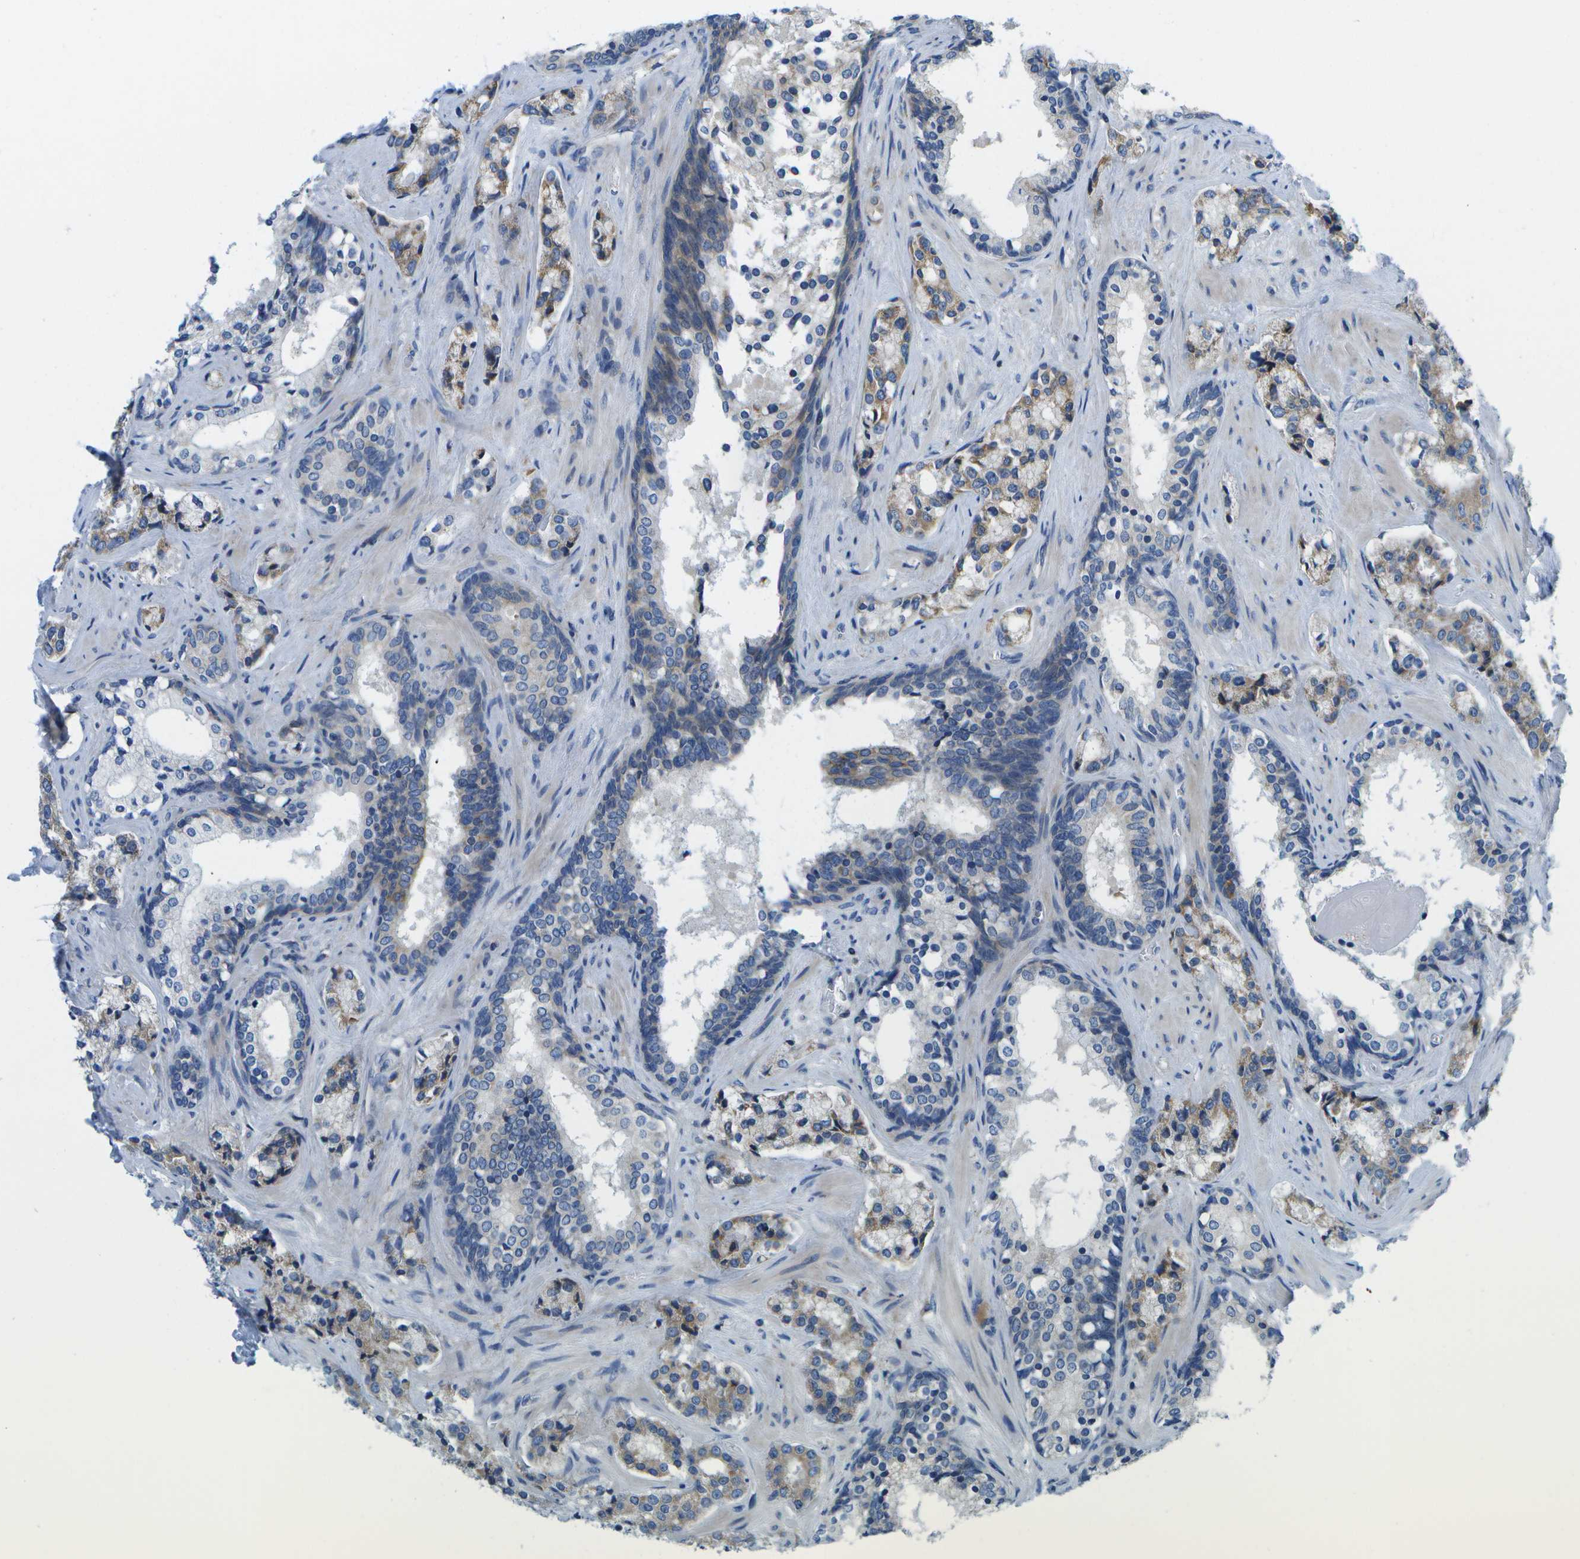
{"staining": {"intensity": "moderate", "quantity": "25%-75%", "location": "cytoplasmic/membranous"}, "tissue": "prostate cancer", "cell_type": "Tumor cells", "image_type": "cancer", "snomed": [{"axis": "morphology", "description": "Adenocarcinoma, High grade"}, {"axis": "topography", "description": "Prostate"}], "caption": "IHC photomicrograph of neoplastic tissue: prostate cancer (adenocarcinoma (high-grade)) stained using IHC shows medium levels of moderate protein expression localized specifically in the cytoplasmic/membranous of tumor cells, appearing as a cytoplasmic/membranous brown color.", "gene": "GDF5", "patient": {"sex": "male", "age": 60}}